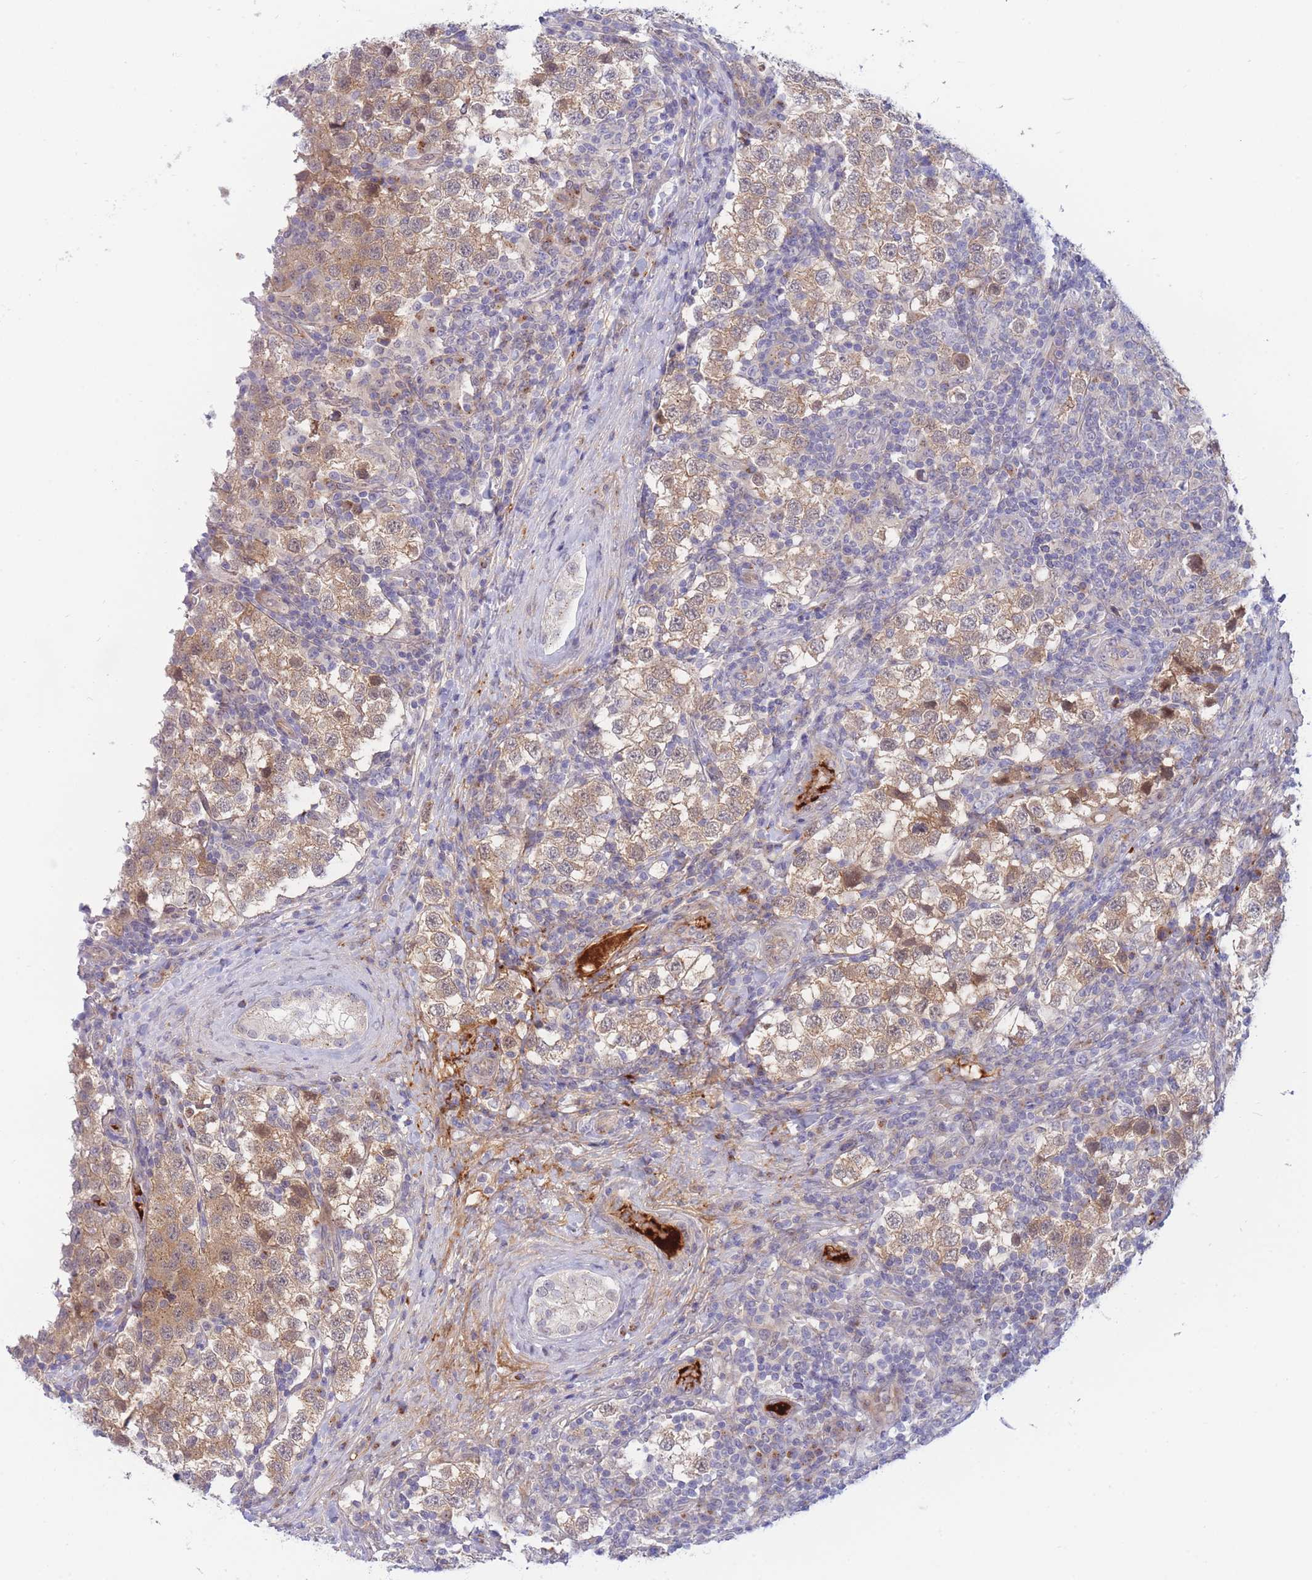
{"staining": {"intensity": "weak", "quantity": ">75%", "location": "cytoplasmic/membranous"}, "tissue": "testis cancer", "cell_type": "Tumor cells", "image_type": "cancer", "snomed": [{"axis": "morphology", "description": "Seminoma, NOS"}, {"axis": "topography", "description": "Testis"}], "caption": "Testis cancer (seminoma) stained with a brown dye reveals weak cytoplasmic/membranous positive staining in about >75% of tumor cells.", "gene": "APOL4", "patient": {"sex": "male", "age": 34}}